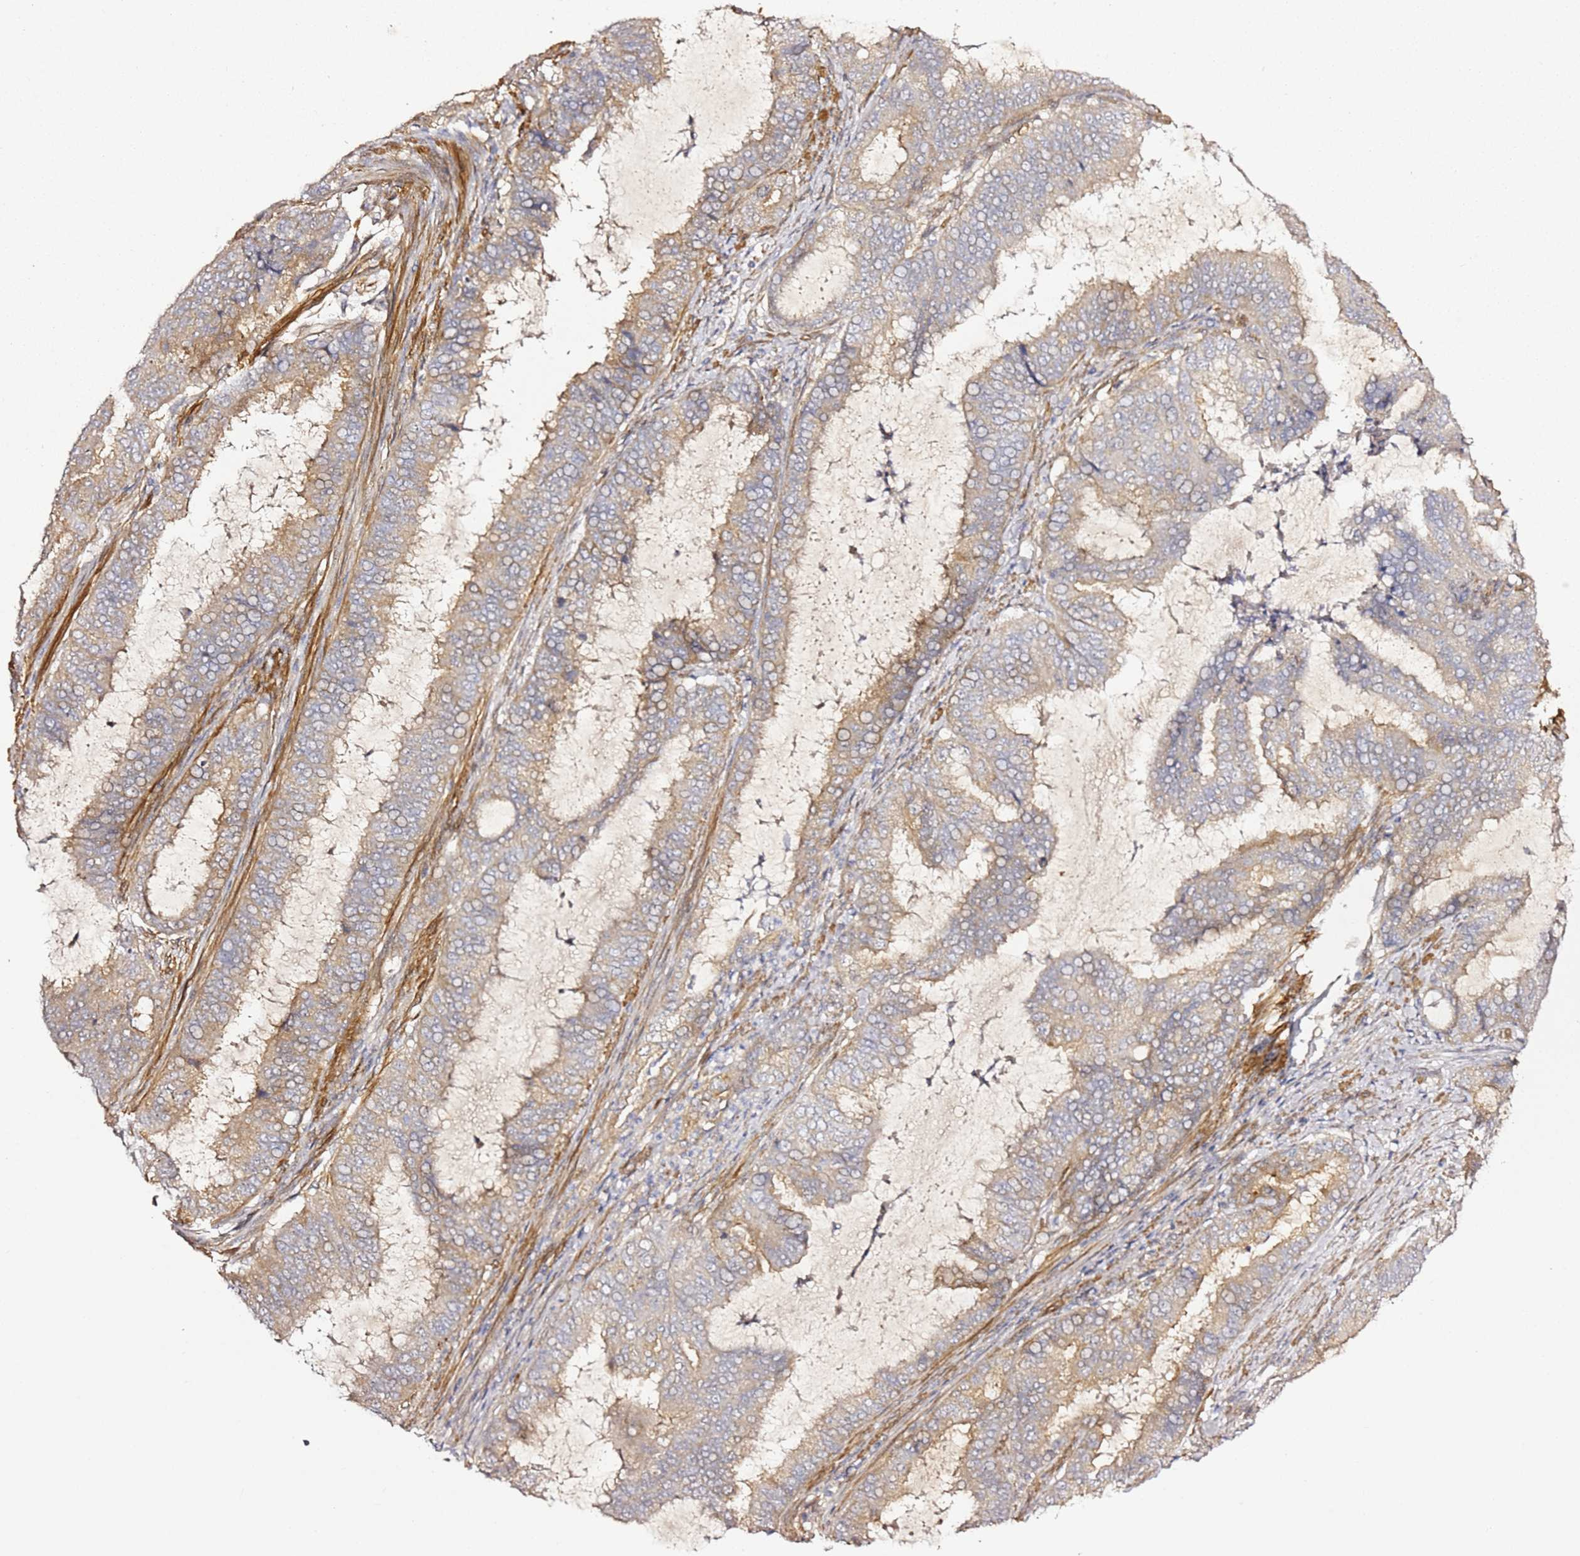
{"staining": {"intensity": "weak", "quantity": "25%-75%", "location": "cytoplasmic/membranous"}, "tissue": "endometrial cancer", "cell_type": "Tumor cells", "image_type": "cancer", "snomed": [{"axis": "morphology", "description": "Adenocarcinoma, NOS"}, {"axis": "topography", "description": "Endometrium"}], "caption": "Human endometrial cancer (adenocarcinoma) stained for a protein (brown) exhibits weak cytoplasmic/membranous positive staining in approximately 25%-75% of tumor cells.", "gene": "EPS8L1", "patient": {"sex": "female", "age": 51}}